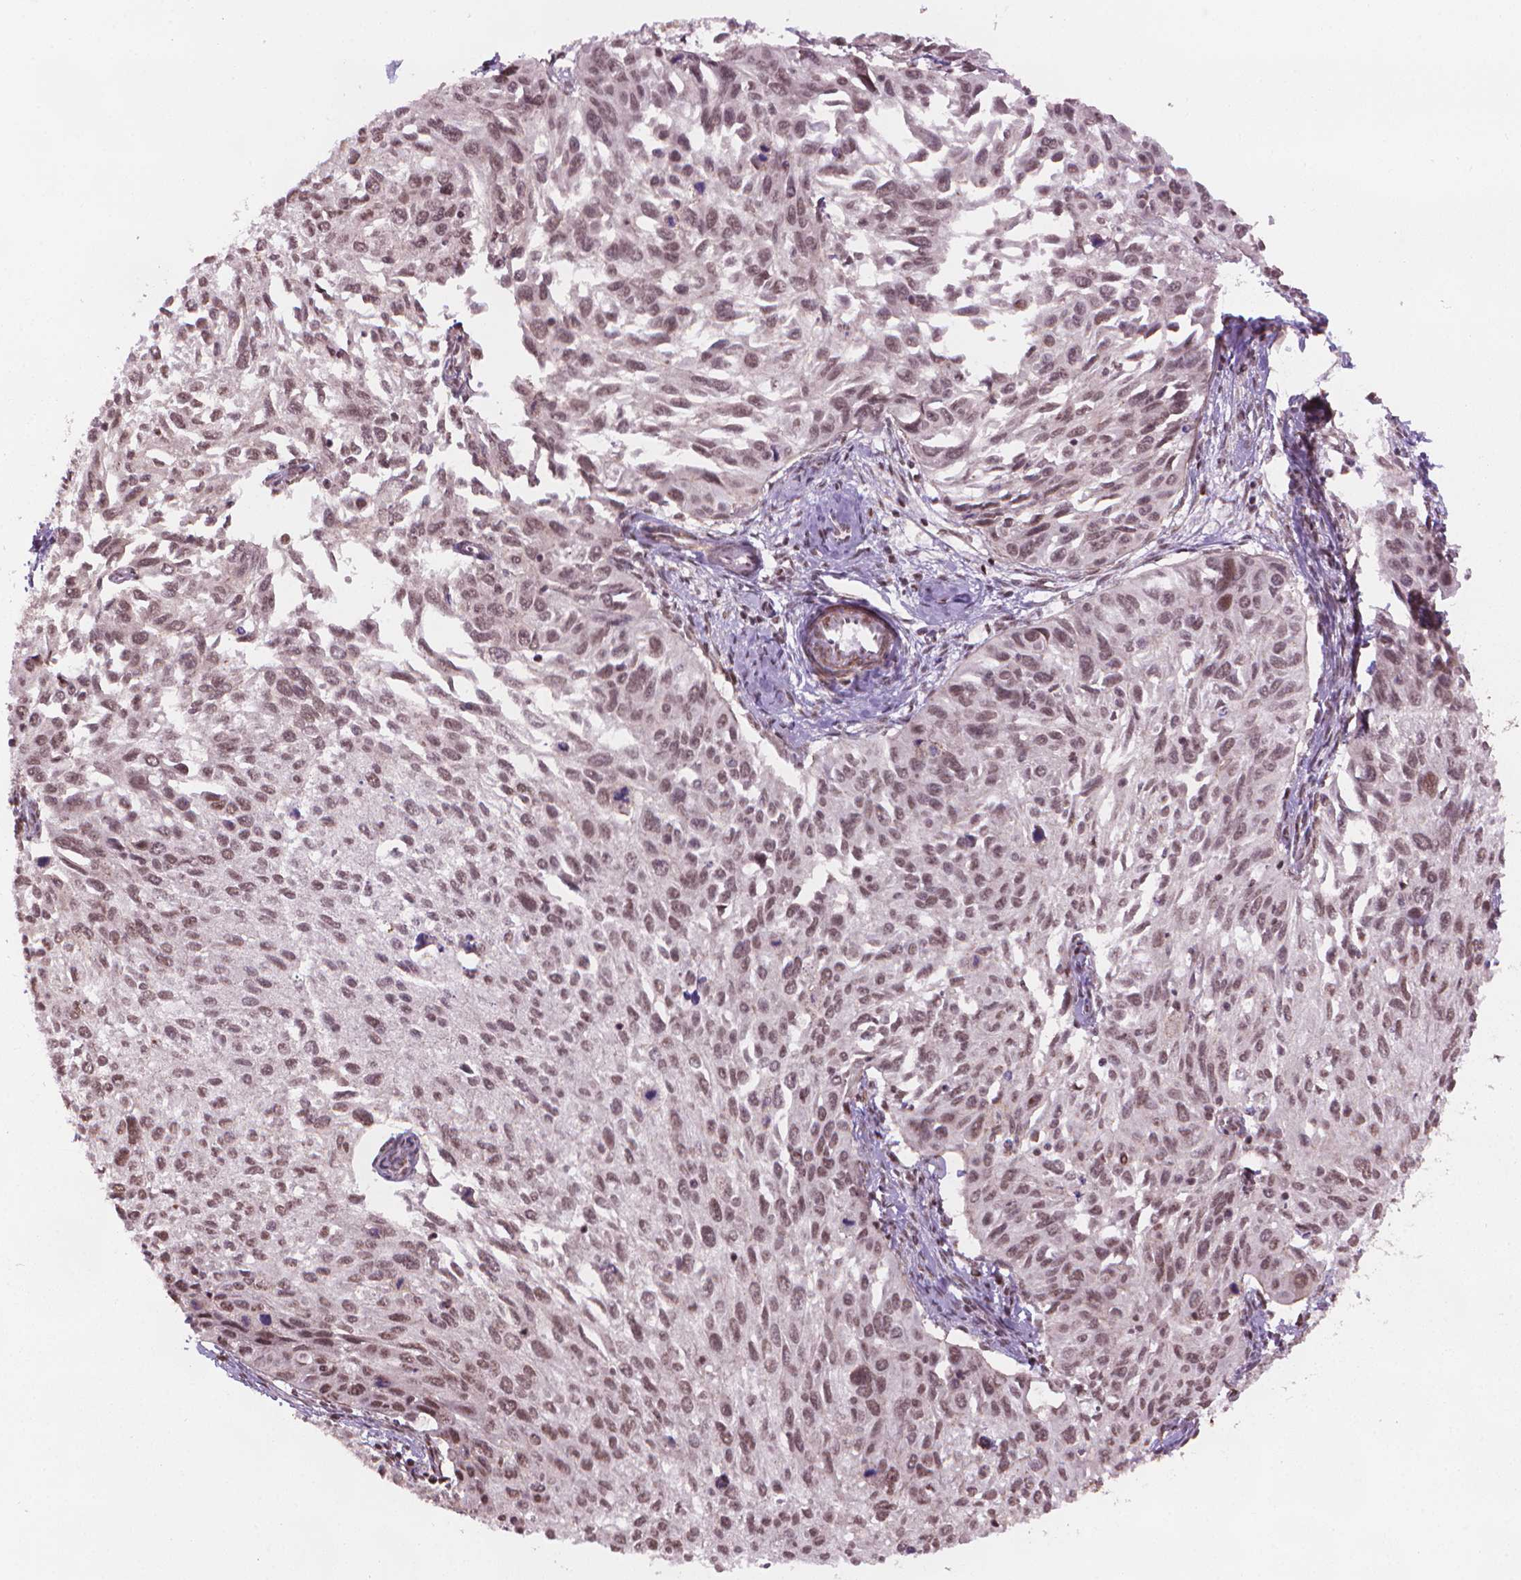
{"staining": {"intensity": "moderate", "quantity": "25%-75%", "location": "nuclear"}, "tissue": "cervical cancer", "cell_type": "Tumor cells", "image_type": "cancer", "snomed": [{"axis": "morphology", "description": "Squamous cell carcinoma, NOS"}, {"axis": "topography", "description": "Cervix"}], "caption": "Protein expression analysis of human squamous cell carcinoma (cervical) reveals moderate nuclear positivity in about 25%-75% of tumor cells.", "gene": "HOXD4", "patient": {"sex": "female", "age": 50}}